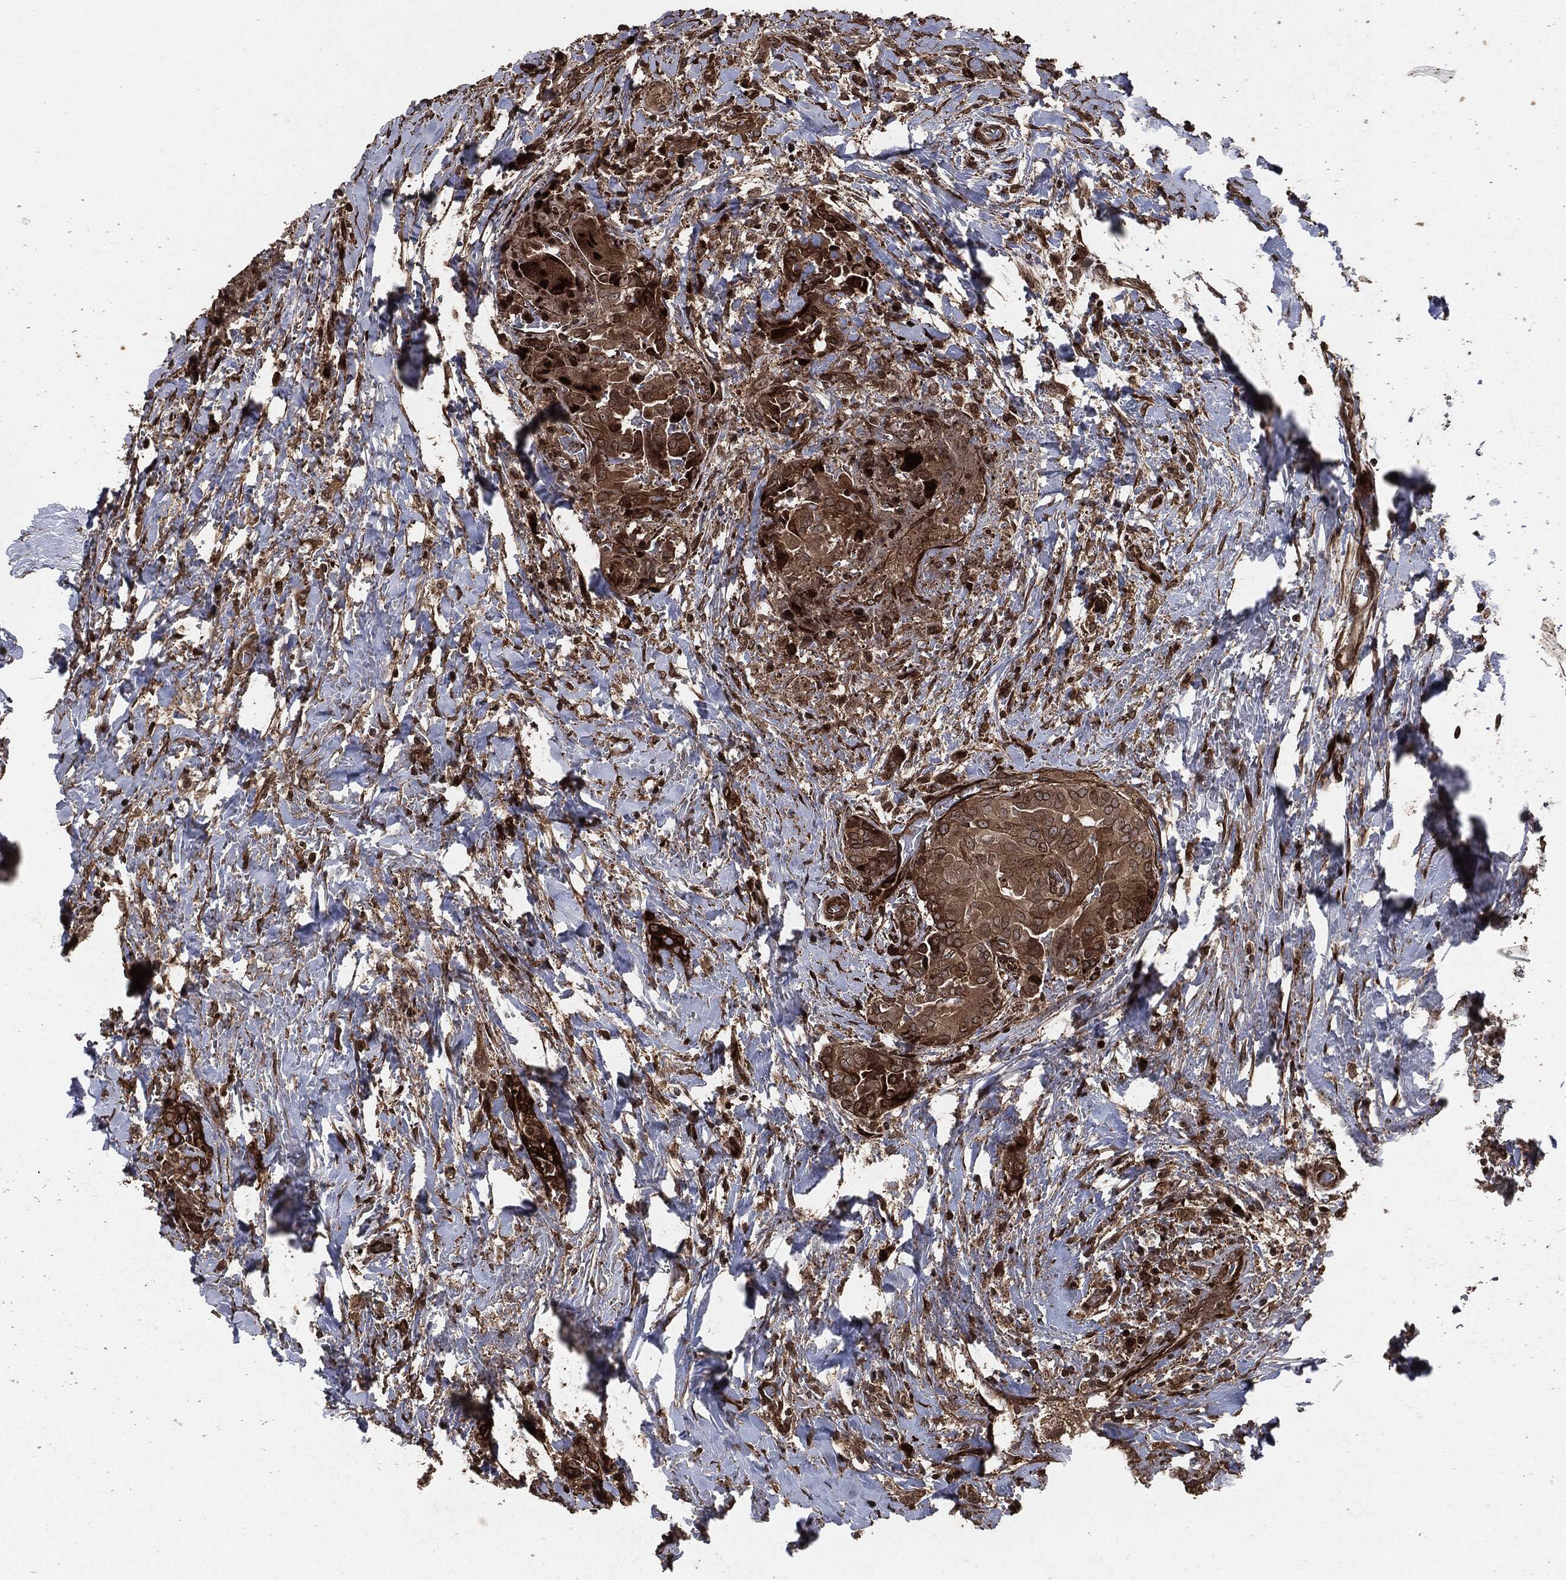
{"staining": {"intensity": "moderate", "quantity": ">75%", "location": "cytoplasmic/membranous"}, "tissue": "thyroid cancer", "cell_type": "Tumor cells", "image_type": "cancer", "snomed": [{"axis": "morphology", "description": "Papillary adenocarcinoma, NOS"}, {"axis": "topography", "description": "Thyroid gland"}], "caption": "This is an image of IHC staining of papillary adenocarcinoma (thyroid), which shows moderate expression in the cytoplasmic/membranous of tumor cells.", "gene": "IFIT1", "patient": {"sex": "male", "age": 61}}